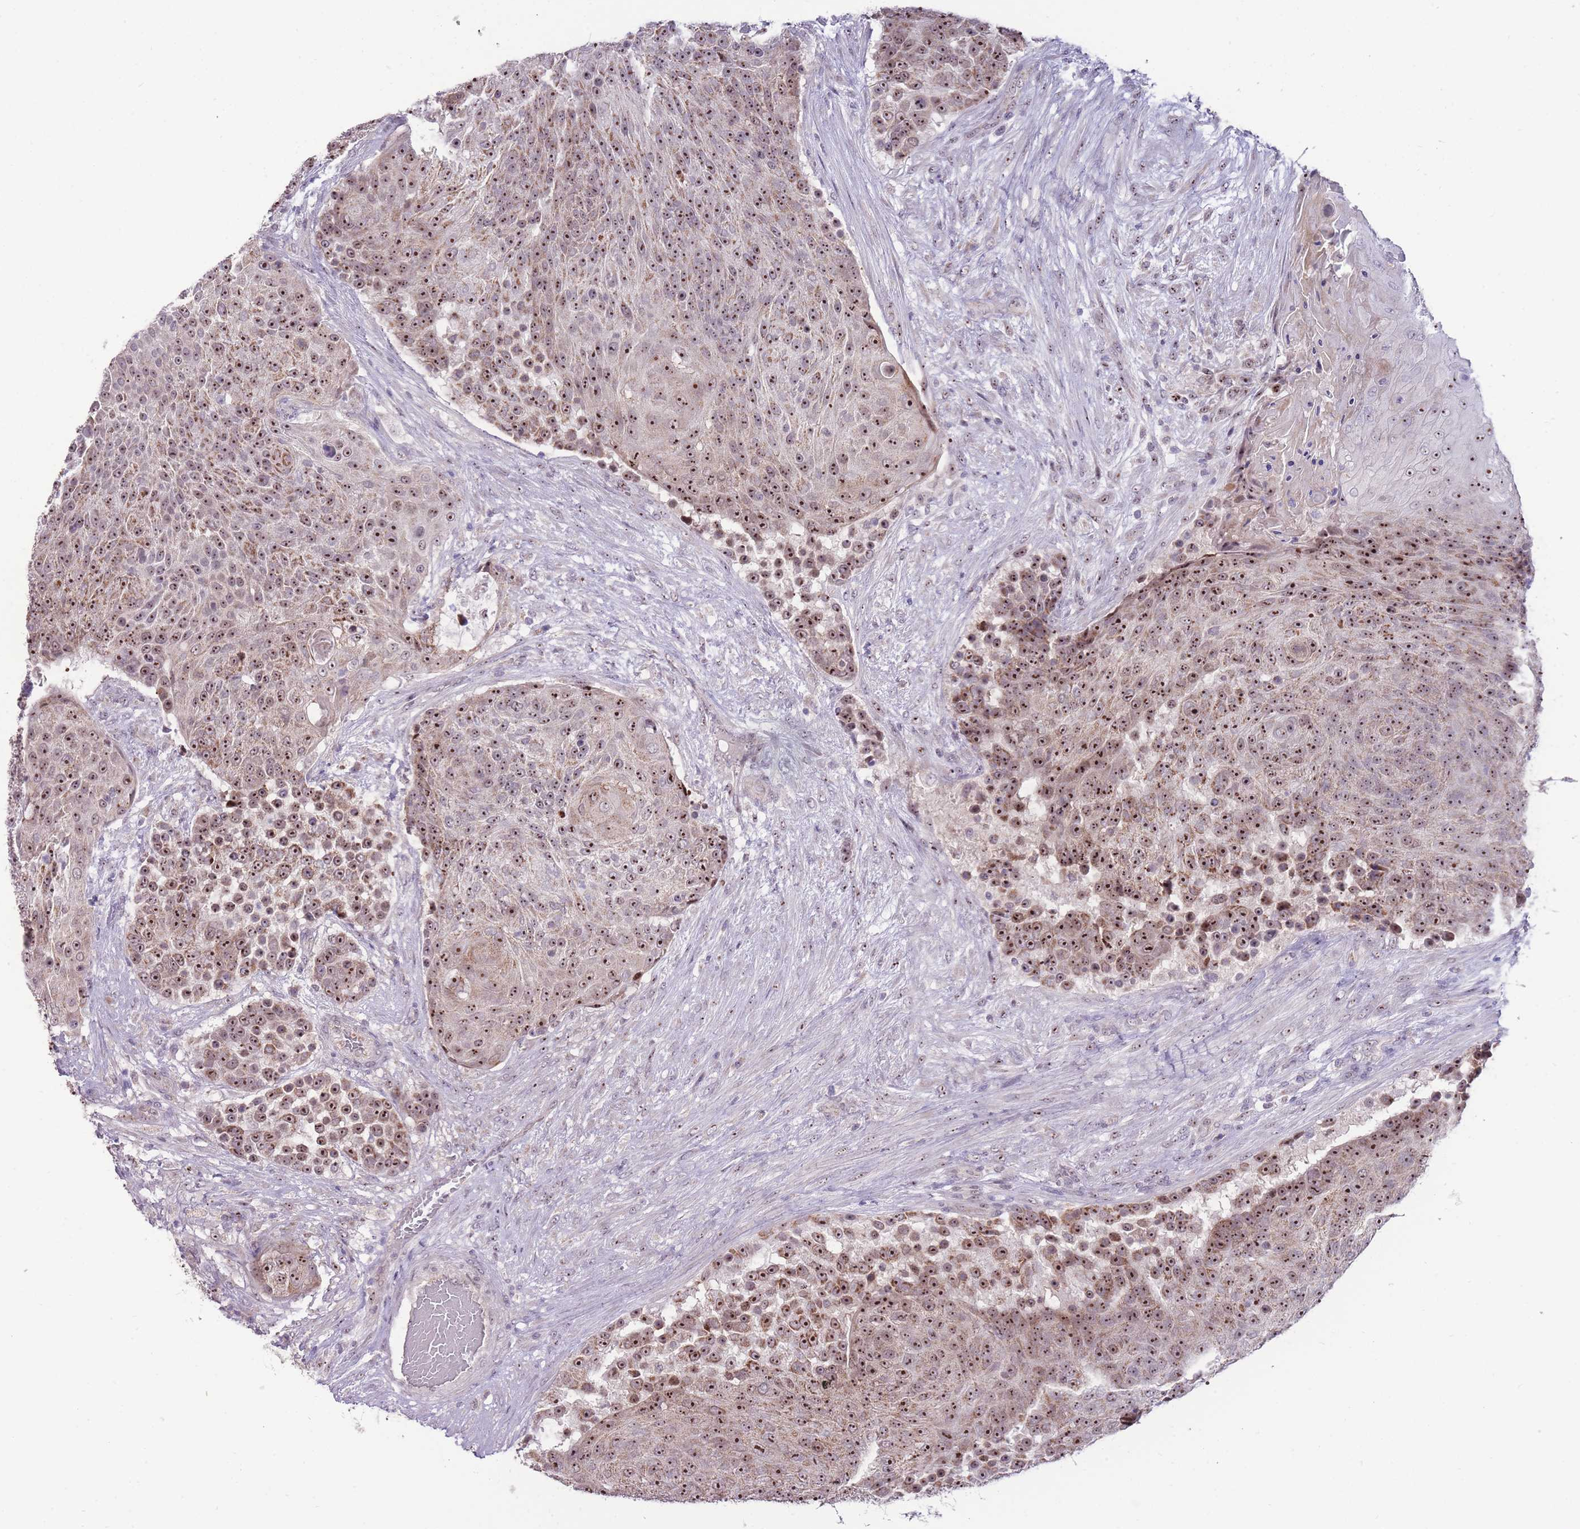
{"staining": {"intensity": "strong", "quantity": ">75%", "location": "nuclear"}, "tissue": "urothelial cancer", "cell_type": "Tumor cells", "image_type": "cancer", "snomed": [{"axis": "morphology", "description": "Urothelial carcinoma, High grade"}, {"axis": "topography", "description": "Urinary bladder"}], "caption": "A brown stain shows strong nuclear expression of a protein in urothelial carcinoma (high-grade) tumor cells.", "gene": "MCIDAS", "patient": {"sex": "female", "age": 63}}